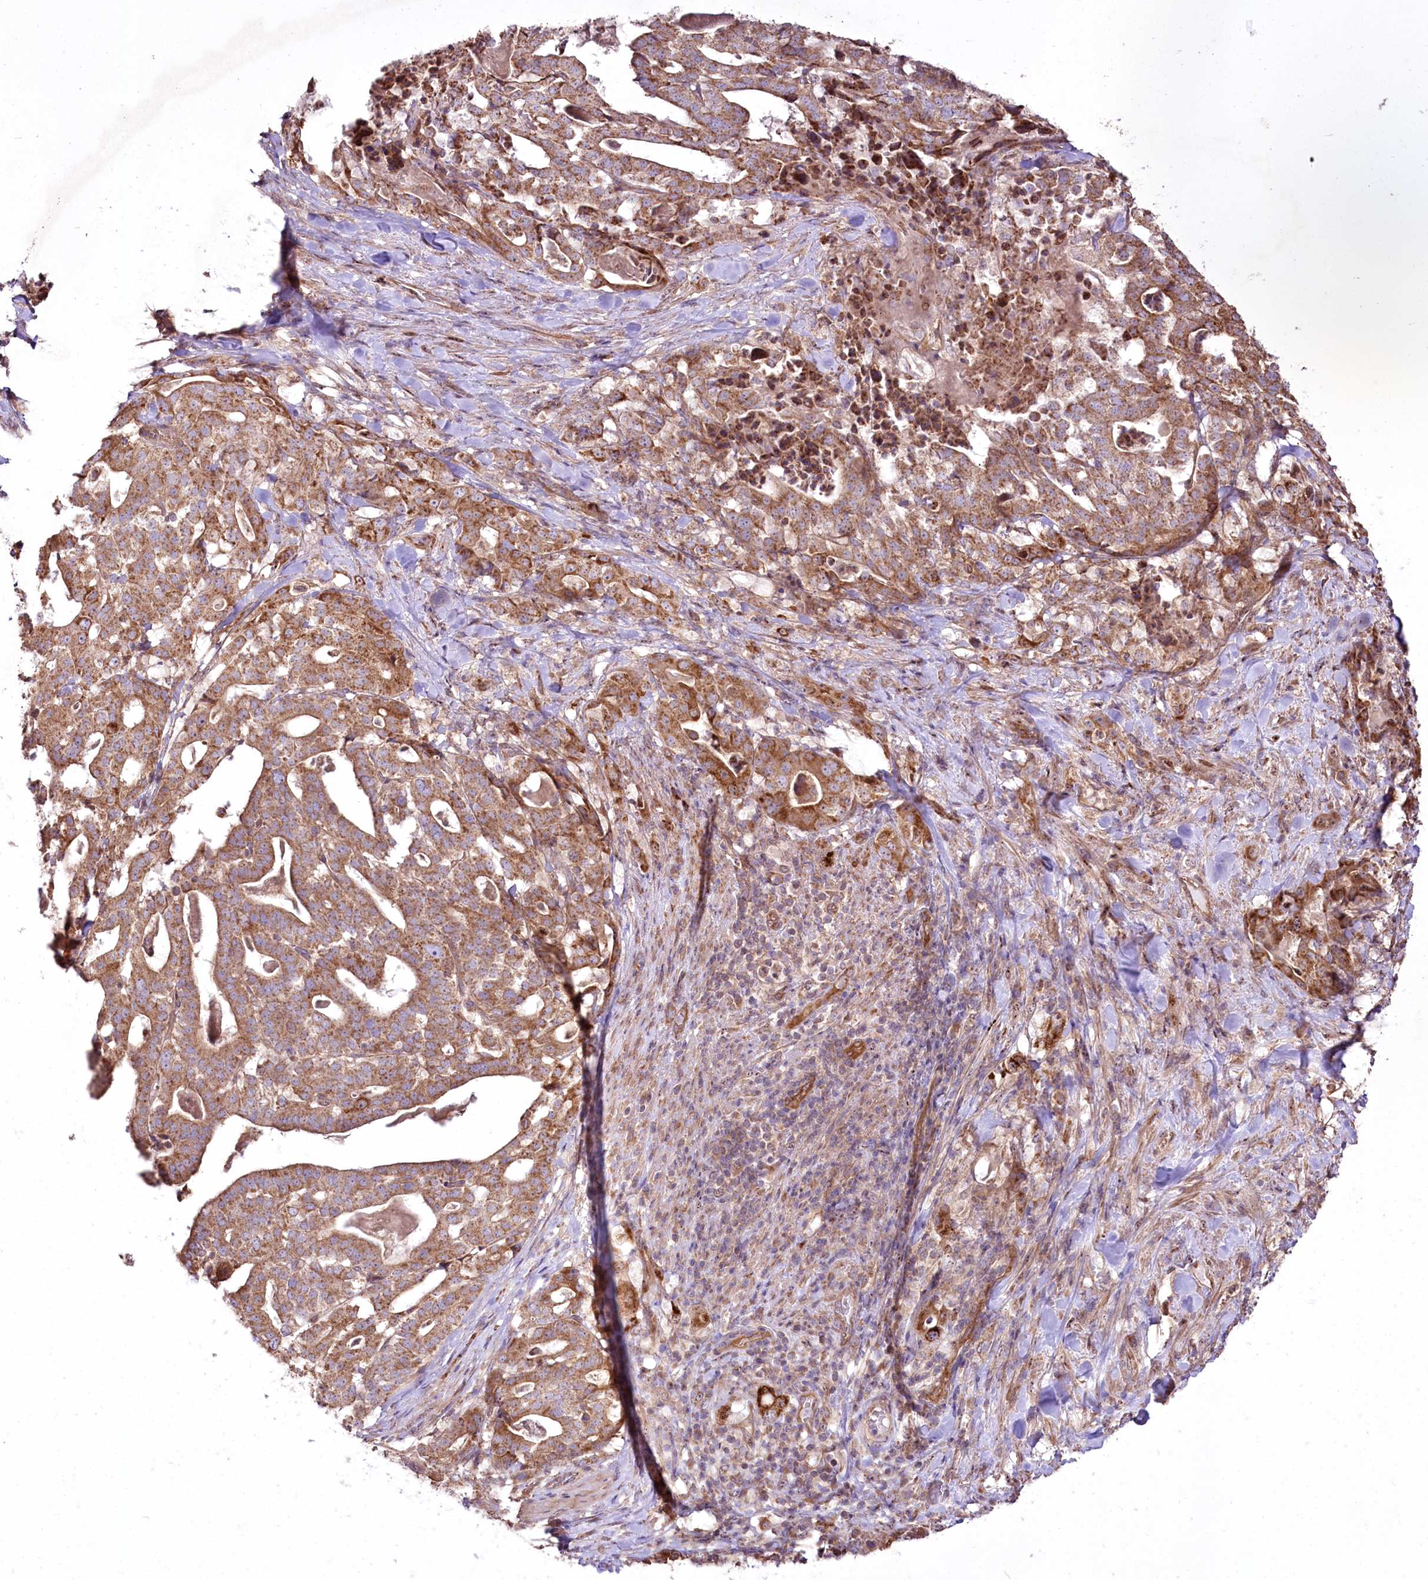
{"staining": {"intensity": "moderate", "quantity": ">75%", "location": "cytoplasmic/membranous"}, "tissue": "stomach cancer", "cell_type": "Tumor cells", "image_type": "cancer", "snomed": [{"axis": "morphology", "description": "Adenocarcinoma, NOS"}, {"axis": "topography", "description": "Stomach"}], "caption": "Stomach cancer was stained to show a protein in brown. There is medium levels of moderate cytoplasmic/membranous positivity in about >75% of tumor cells.", "gene": "SH3TC1", "patient": {"sex": "male", "age": 48}}